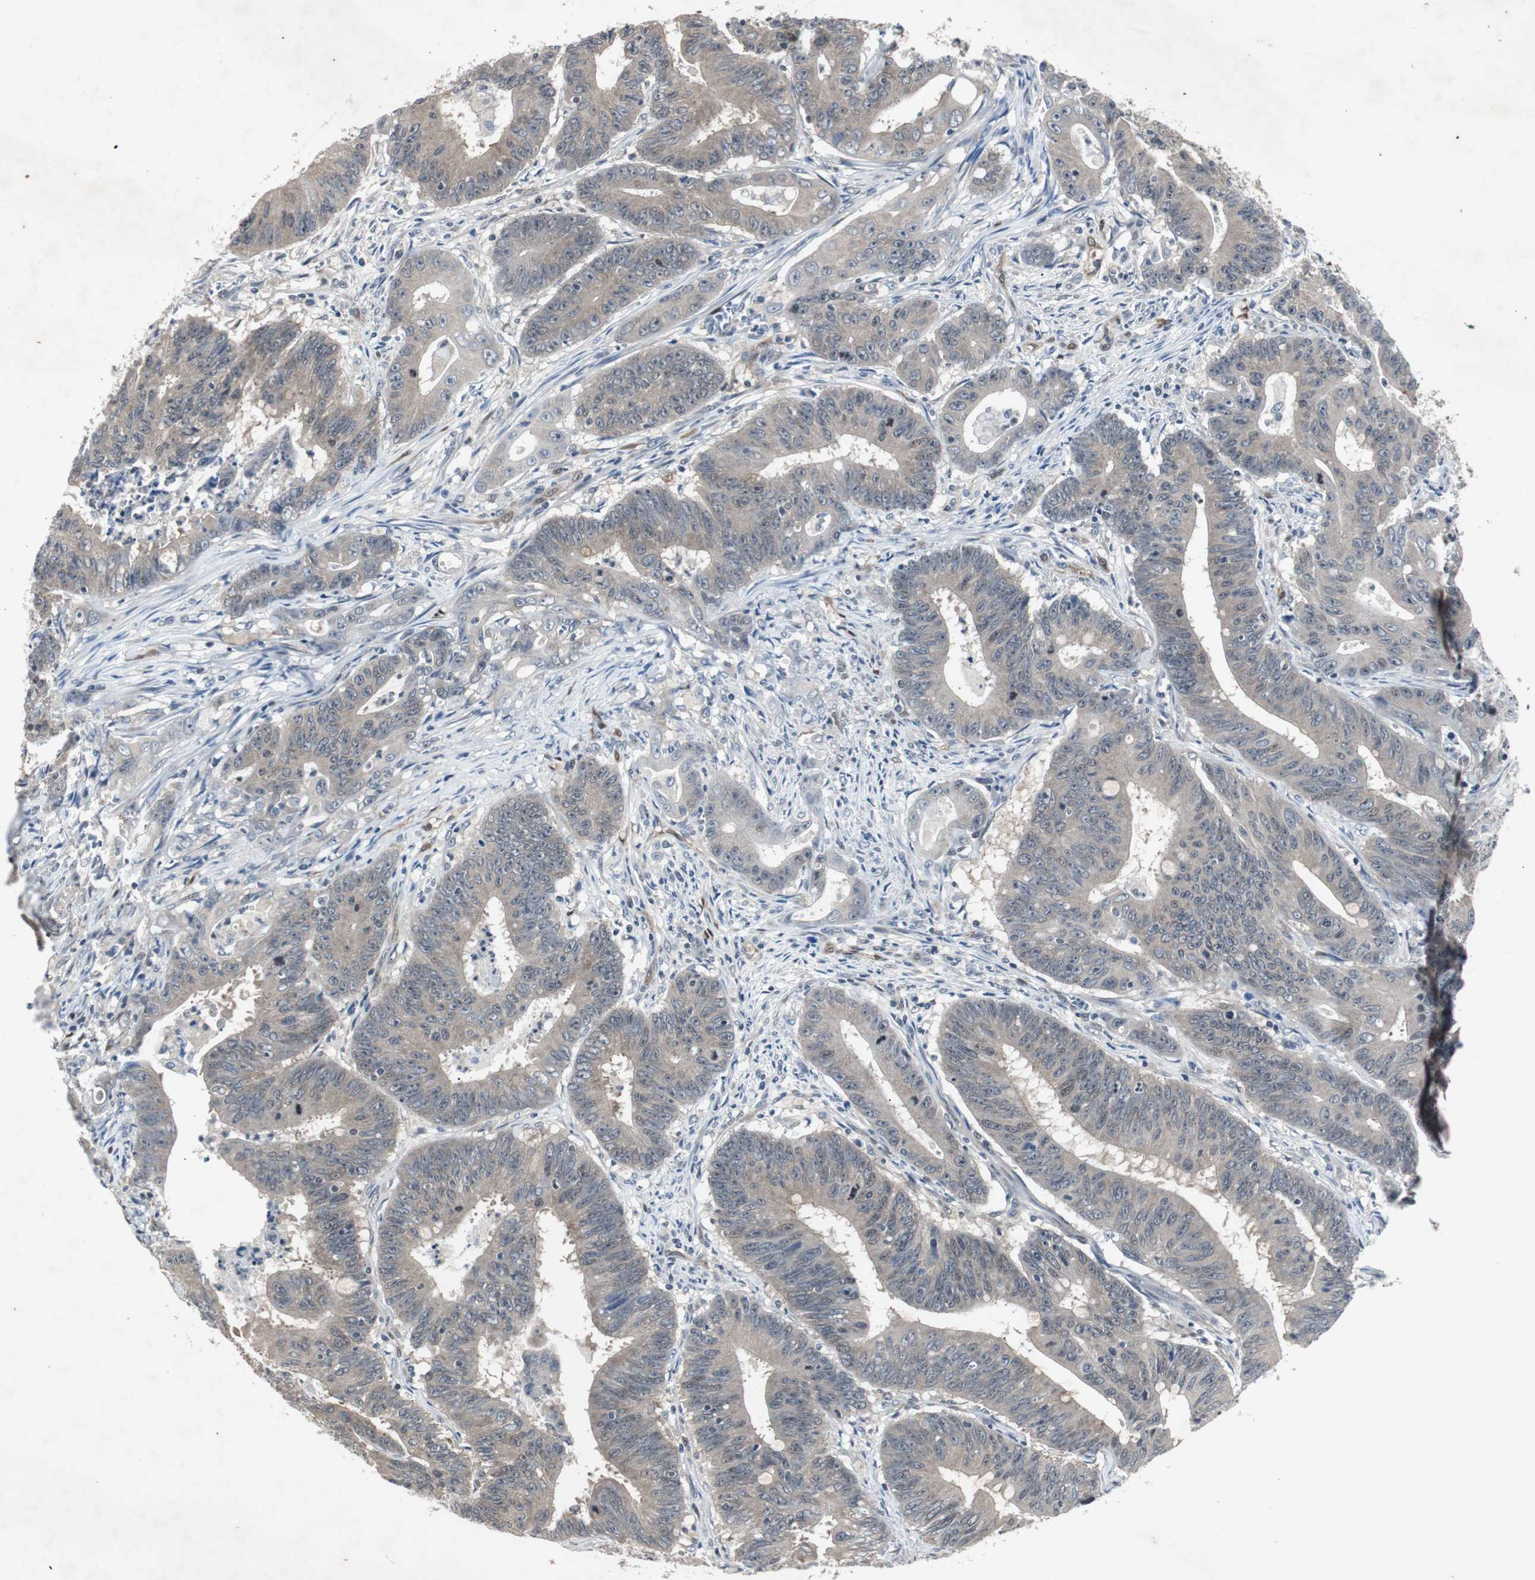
{"staining": {"intensity": "weak", "quantity": ">75%", "location": "cytoplasmic/membranous"}, "tissue": "colorectal cancer", "cell_type": "Tumor cells", "image_type": "cancer", "snomed": [{"axis": "morphology", "description": "Adenocarcinoma, NOS"}, {"axis": "topography", "description": "Colon"}], "caption": "High-magnification brightfield microscopy of colorectal cancer (adenocarcinoma) stained with DAB (3,3'-diaminobenzidine) (brown) and counterstained with hematoxylin (blue). tumor cells exhibit weak cytoplasmic/membranous positivity is present in about>75% of cells.", "gene": "SMAD1", "patient": {"sex": "male", "age": 45}}